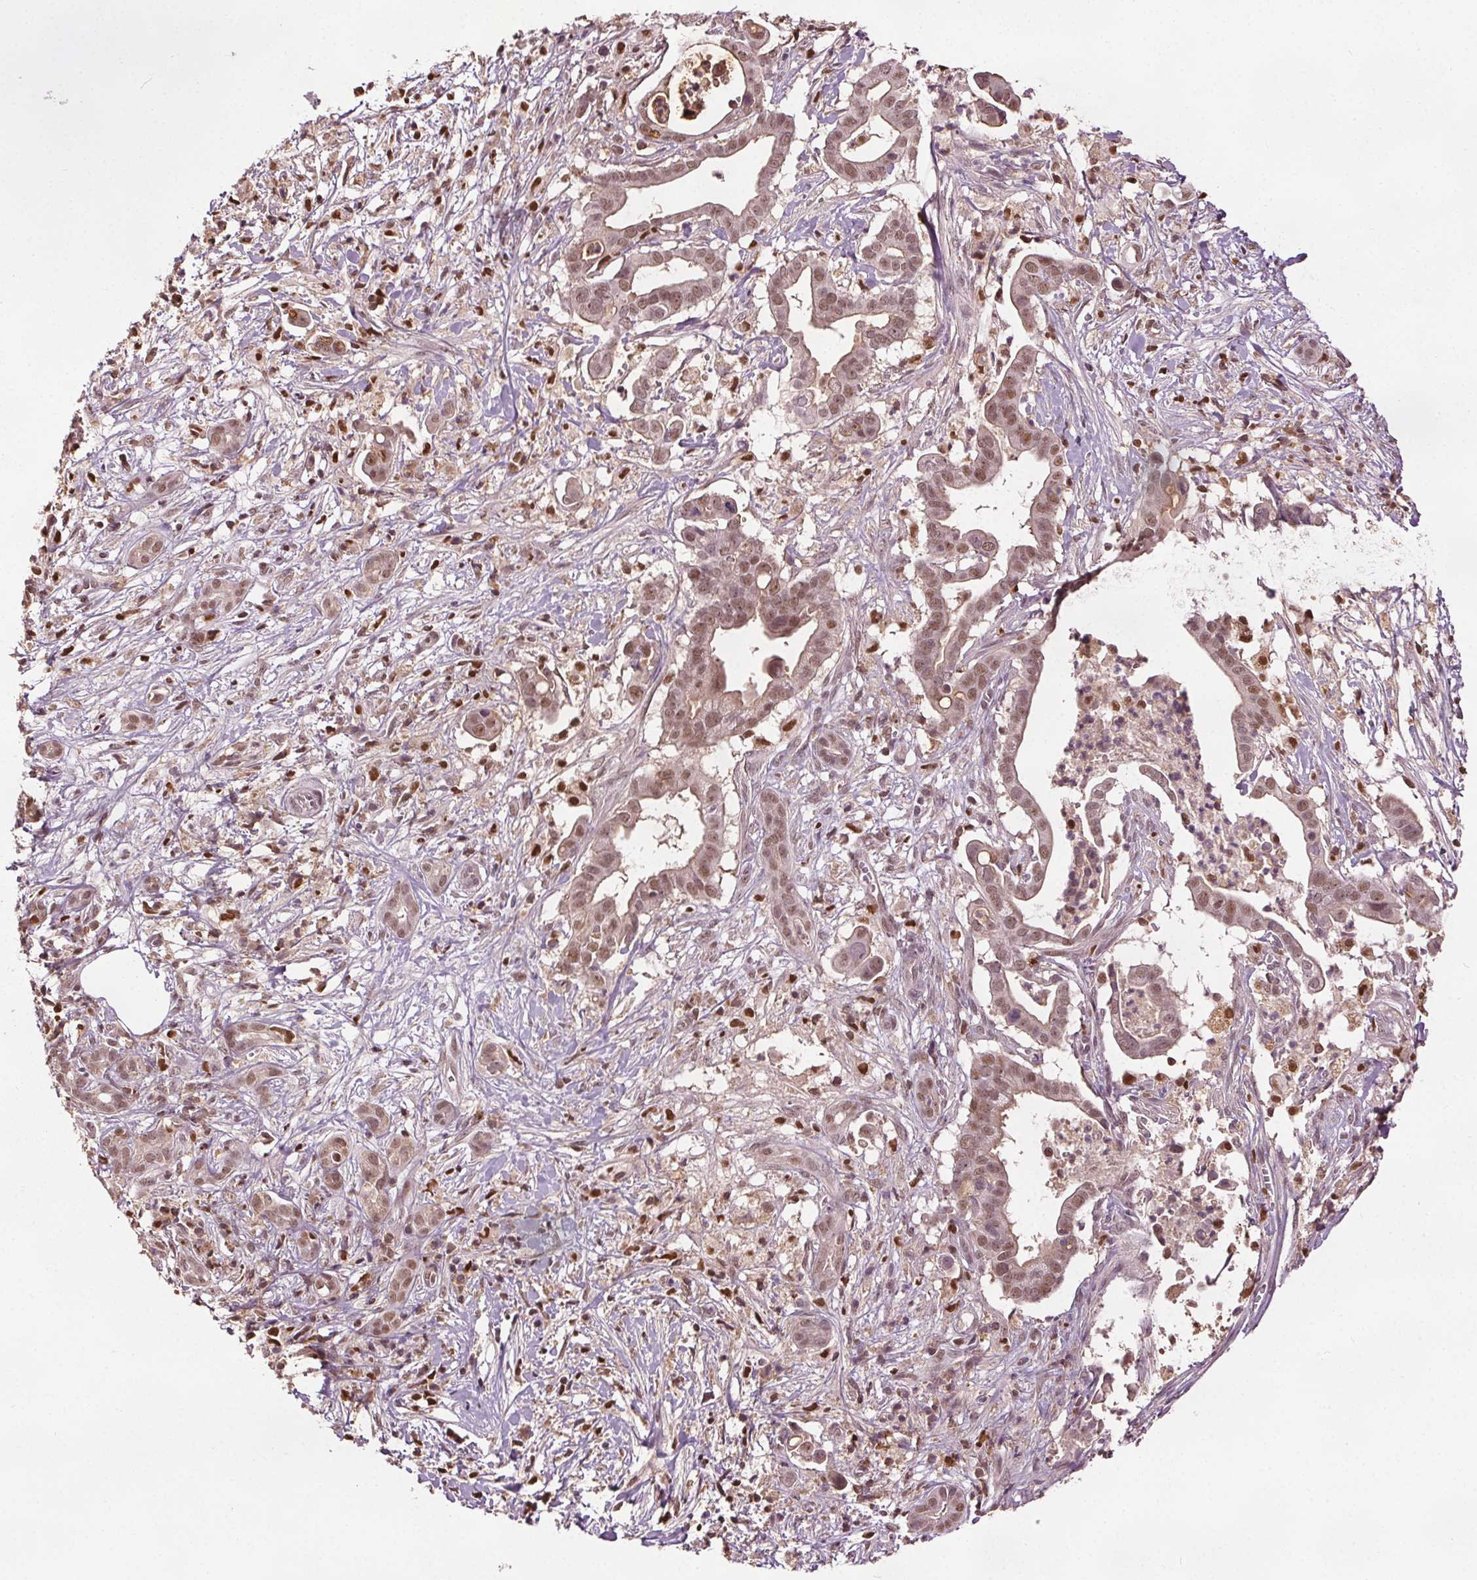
{"staining": {"intensity": "weak", "quantity": ">75%", "location": "cytoplasmic/membranous,nuclear"}, "tissue": "pancreatic cancer", "cell_type": "Tumor cells", "image_type": "cancer", "snomed": [{"axis": "morphology", "description": "Adenocarcinoma, NOS"}, {"axis": "topography", "description": "Pancreas"}], "caption": "Protein analysis of pancreatic cancer tissue reveals weak cytoplasmic/membranous and nuclear positivity in about >75% of tumor cells.", "gene": "DDX11", "patient": {"sex": "male", "age": 61}}